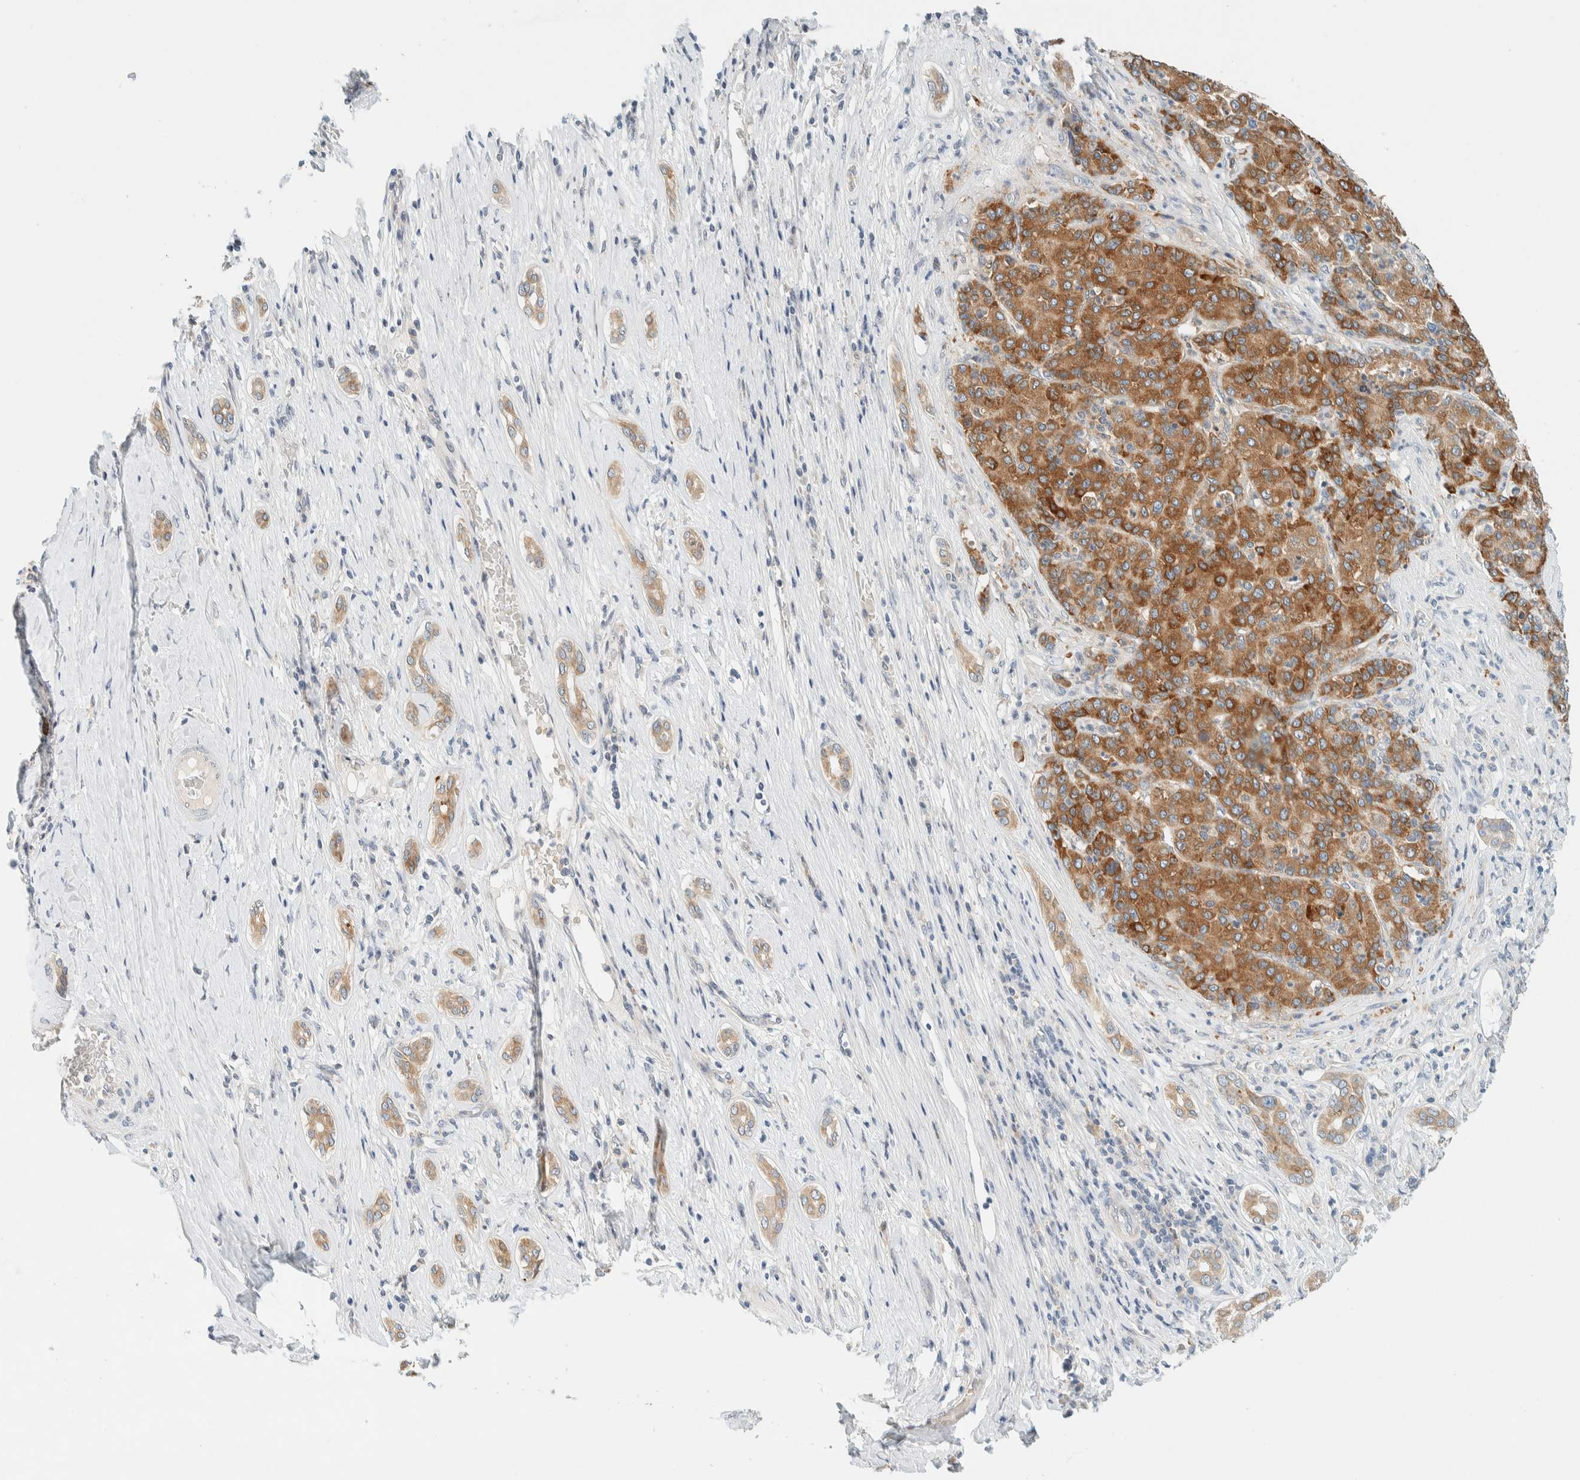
{"staining": {"intensity": "moderate", "quantity": ">75%", "location": "cytoplasmic/membranous"}, "tissue": "liver cancer", "cell_type": "Tumor cells", "image_type": "cancer", "snomed": [{"axis": "morphology", "description": "Carcinoma, Hepatocellular, NOS"}, {"axis": "topography", "description": "Liver"}], "caption": "Hepatocellular carcinoma (liver) stained with DAB immunohistochemistry demonstrates medium levels of moderate cytoplasmic/membranous staining in approximately >75% of tumor cells.", "gene": "SUMF2", "patient": {"sex": "male", "age": 65}}